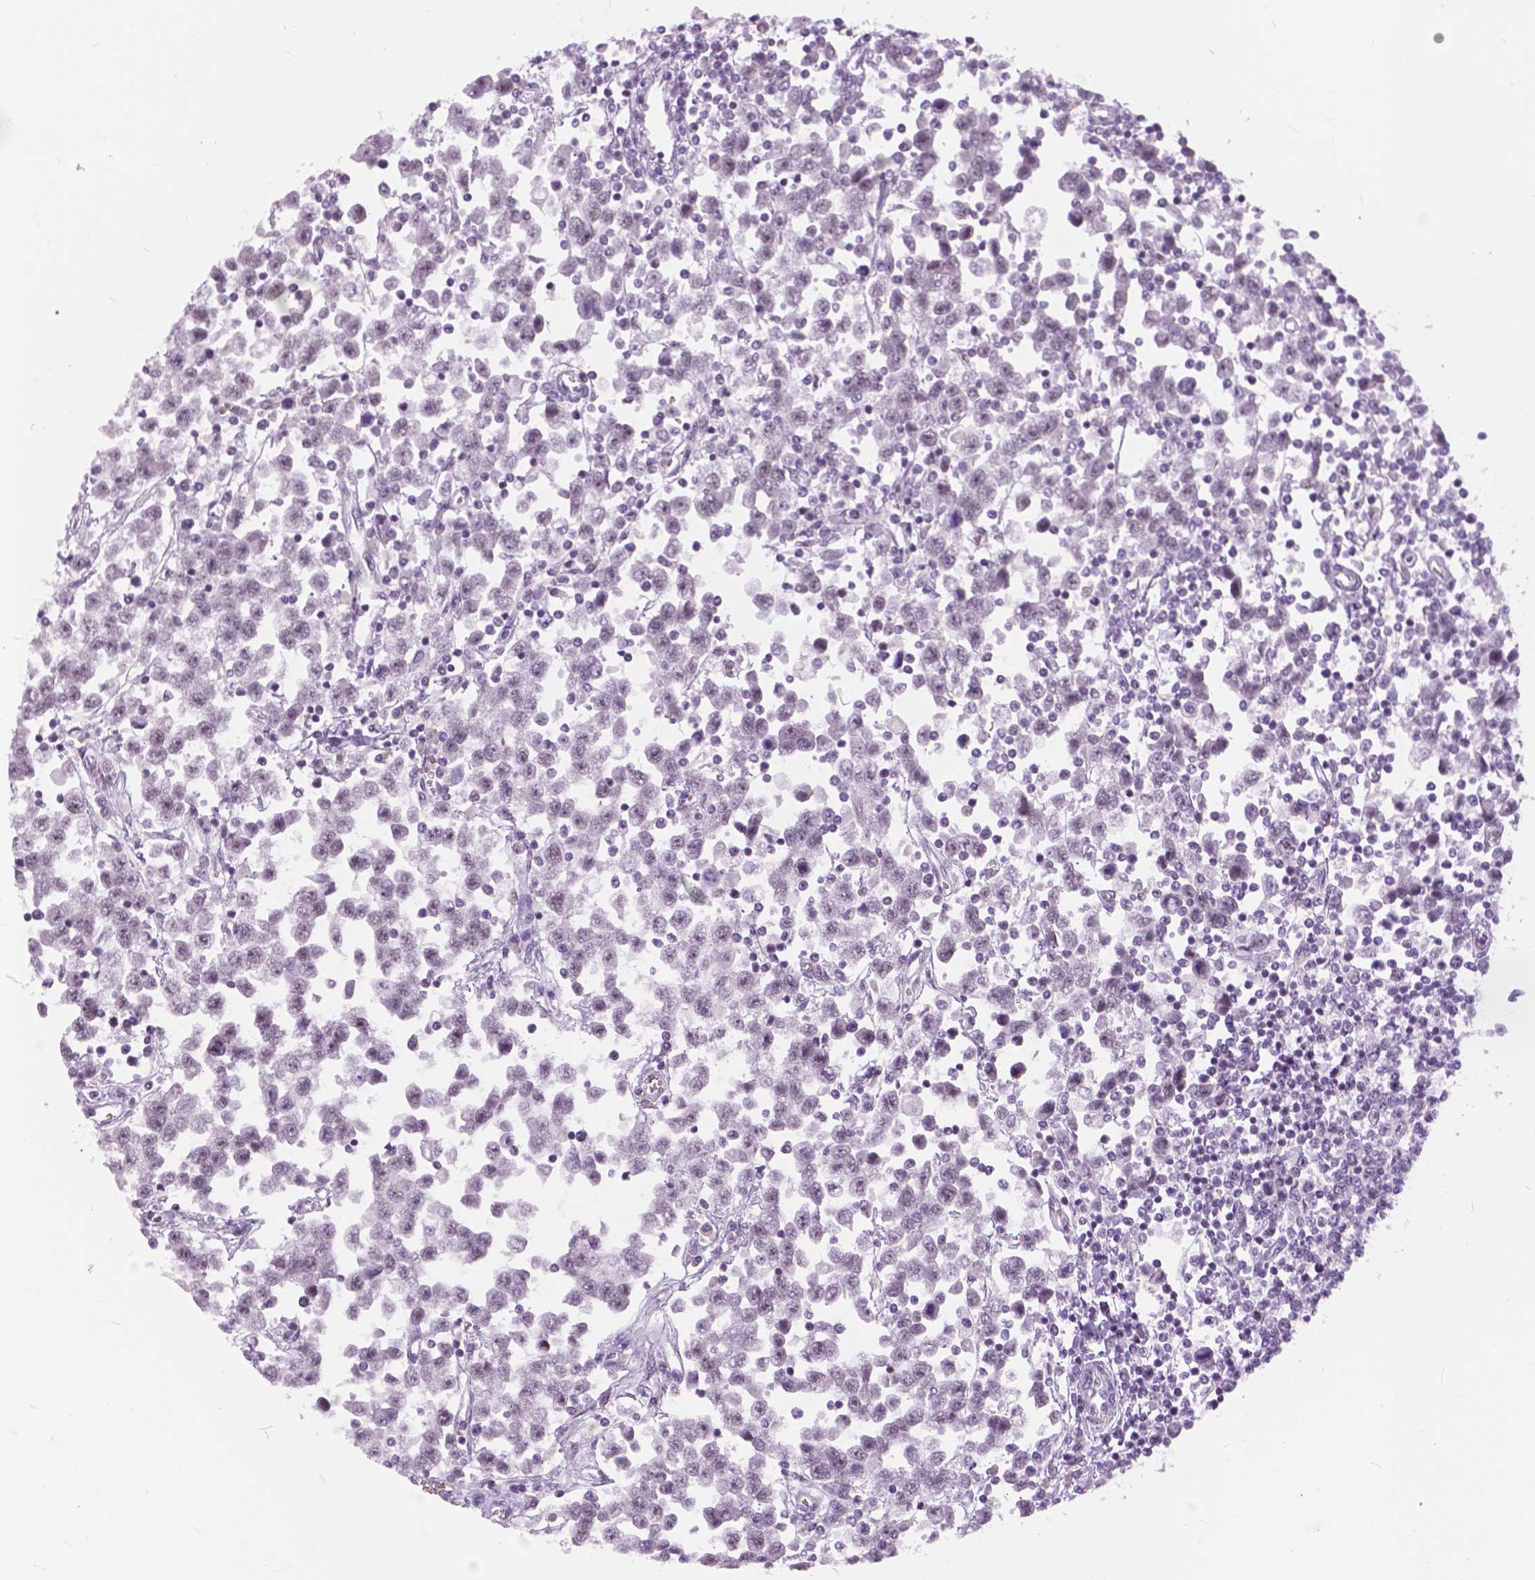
{"staining": {"intensity": "negative", "quantity": "none", "location": "none"}, "tissue": "testis cancer", "cell_type": "Tumor cells", "image_type": "cancer", "snomed": [{"axis": "morphology", "description": "Seminoma, NOS"}, {"axis": "topography", "description": "Testis"}], "caption": "Protein analysis of testis cancer (seminoma) displays no significant expression in tumor cells. (Brightfield microscopy of DAB (3,3'-diaminobenzidine) IHC at high magnification).", "gene": "MYOM1", "patient": {"sex": "male", "age": 34}}